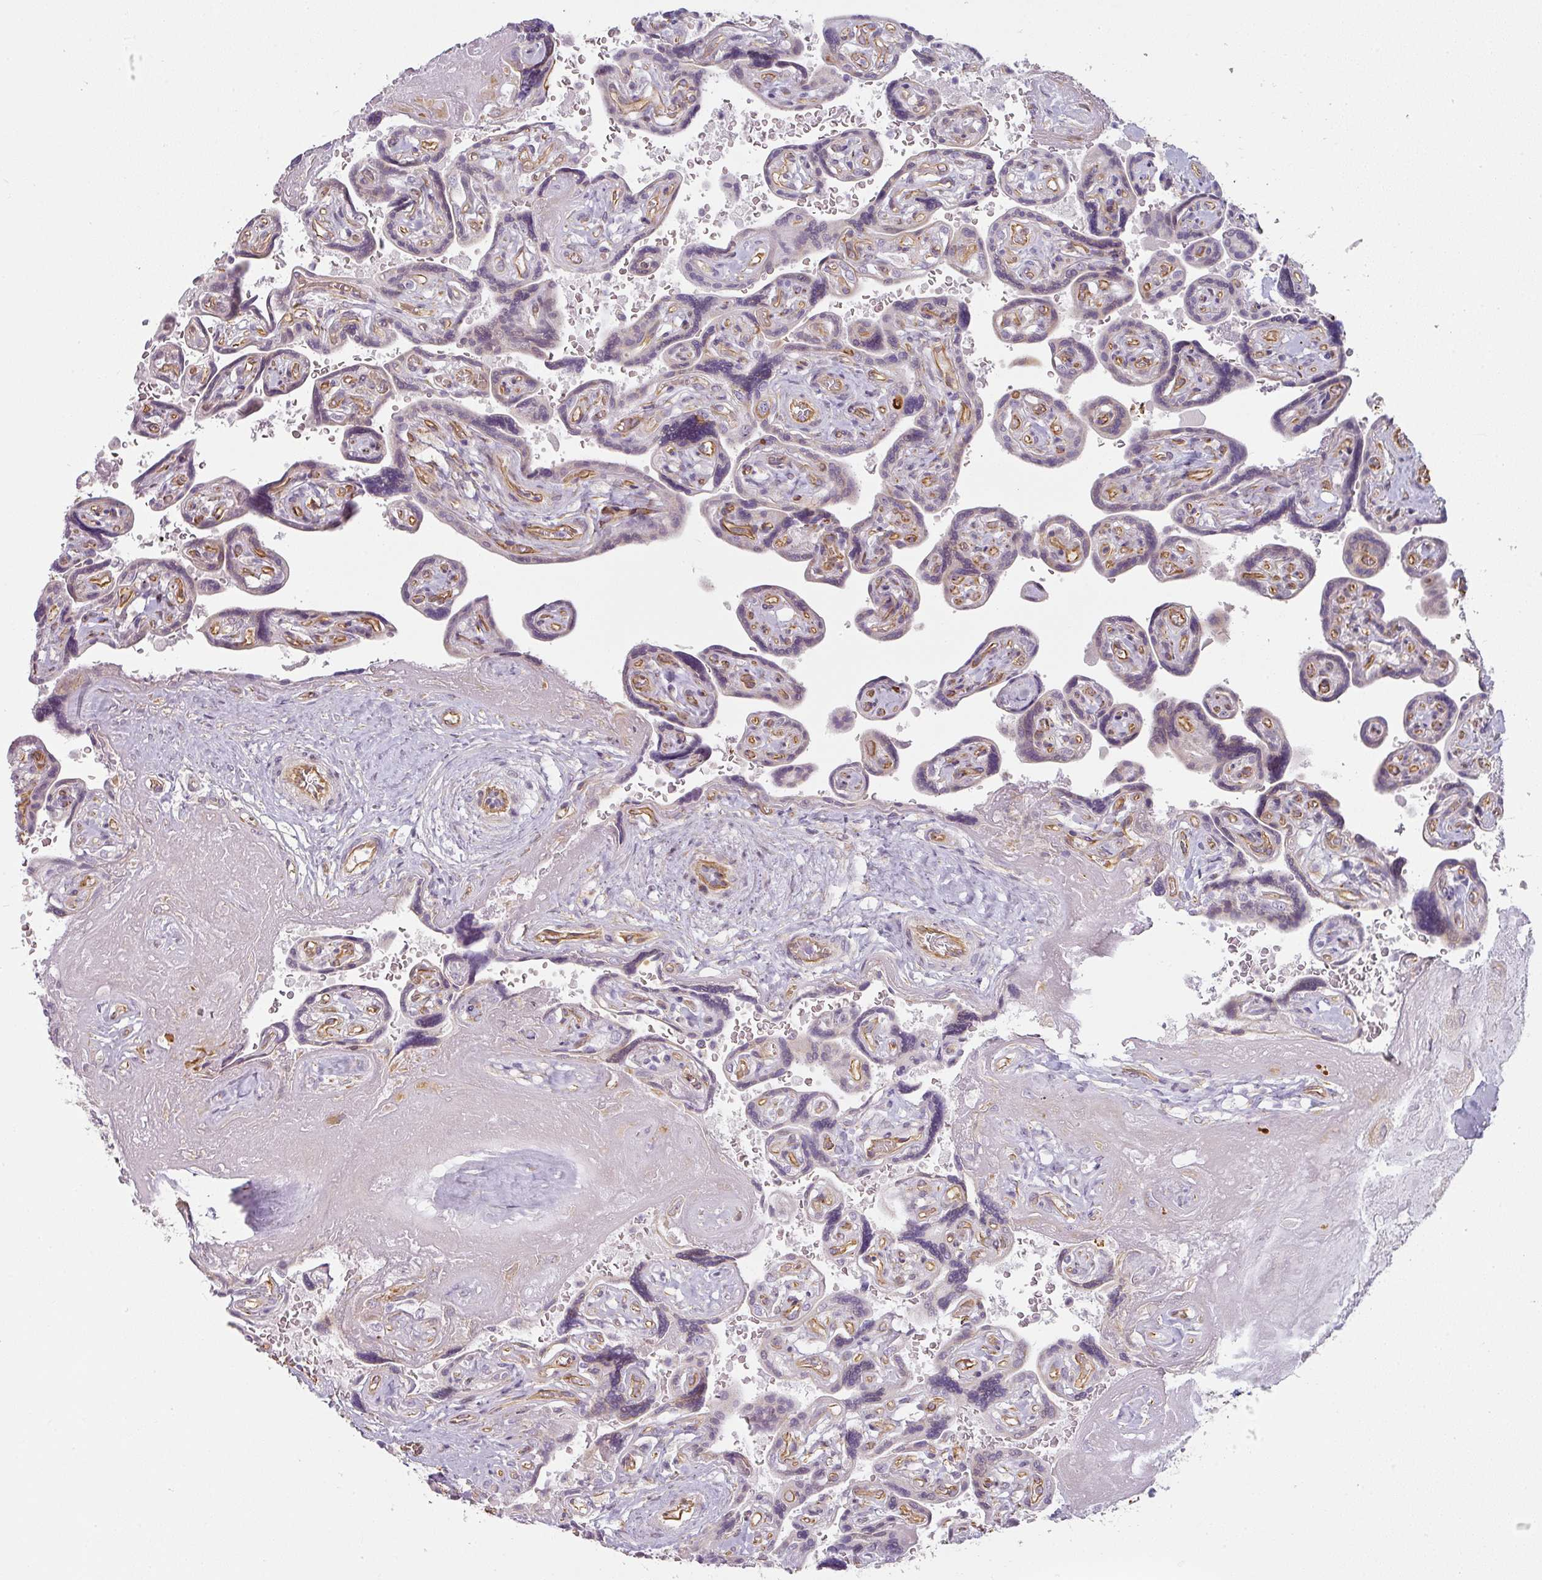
{"staining": {"intensity": "negative", "quantity": "none", "location": "none"}, "tissue": "placenta", "cell_type": "Trophoblastic cells", "image_type": "normal", "snomed": [{"axis": "morphology", "description": "Normal tissue, NOS"}, {"axis": "topography", "description": "Placenta"}], "caption": "Human placenta stained for a protein using IHC reveals no expression in trophoblastic cells.", "gene": "ATP8B2", "patient": {"sex": "female", "age": 32}}